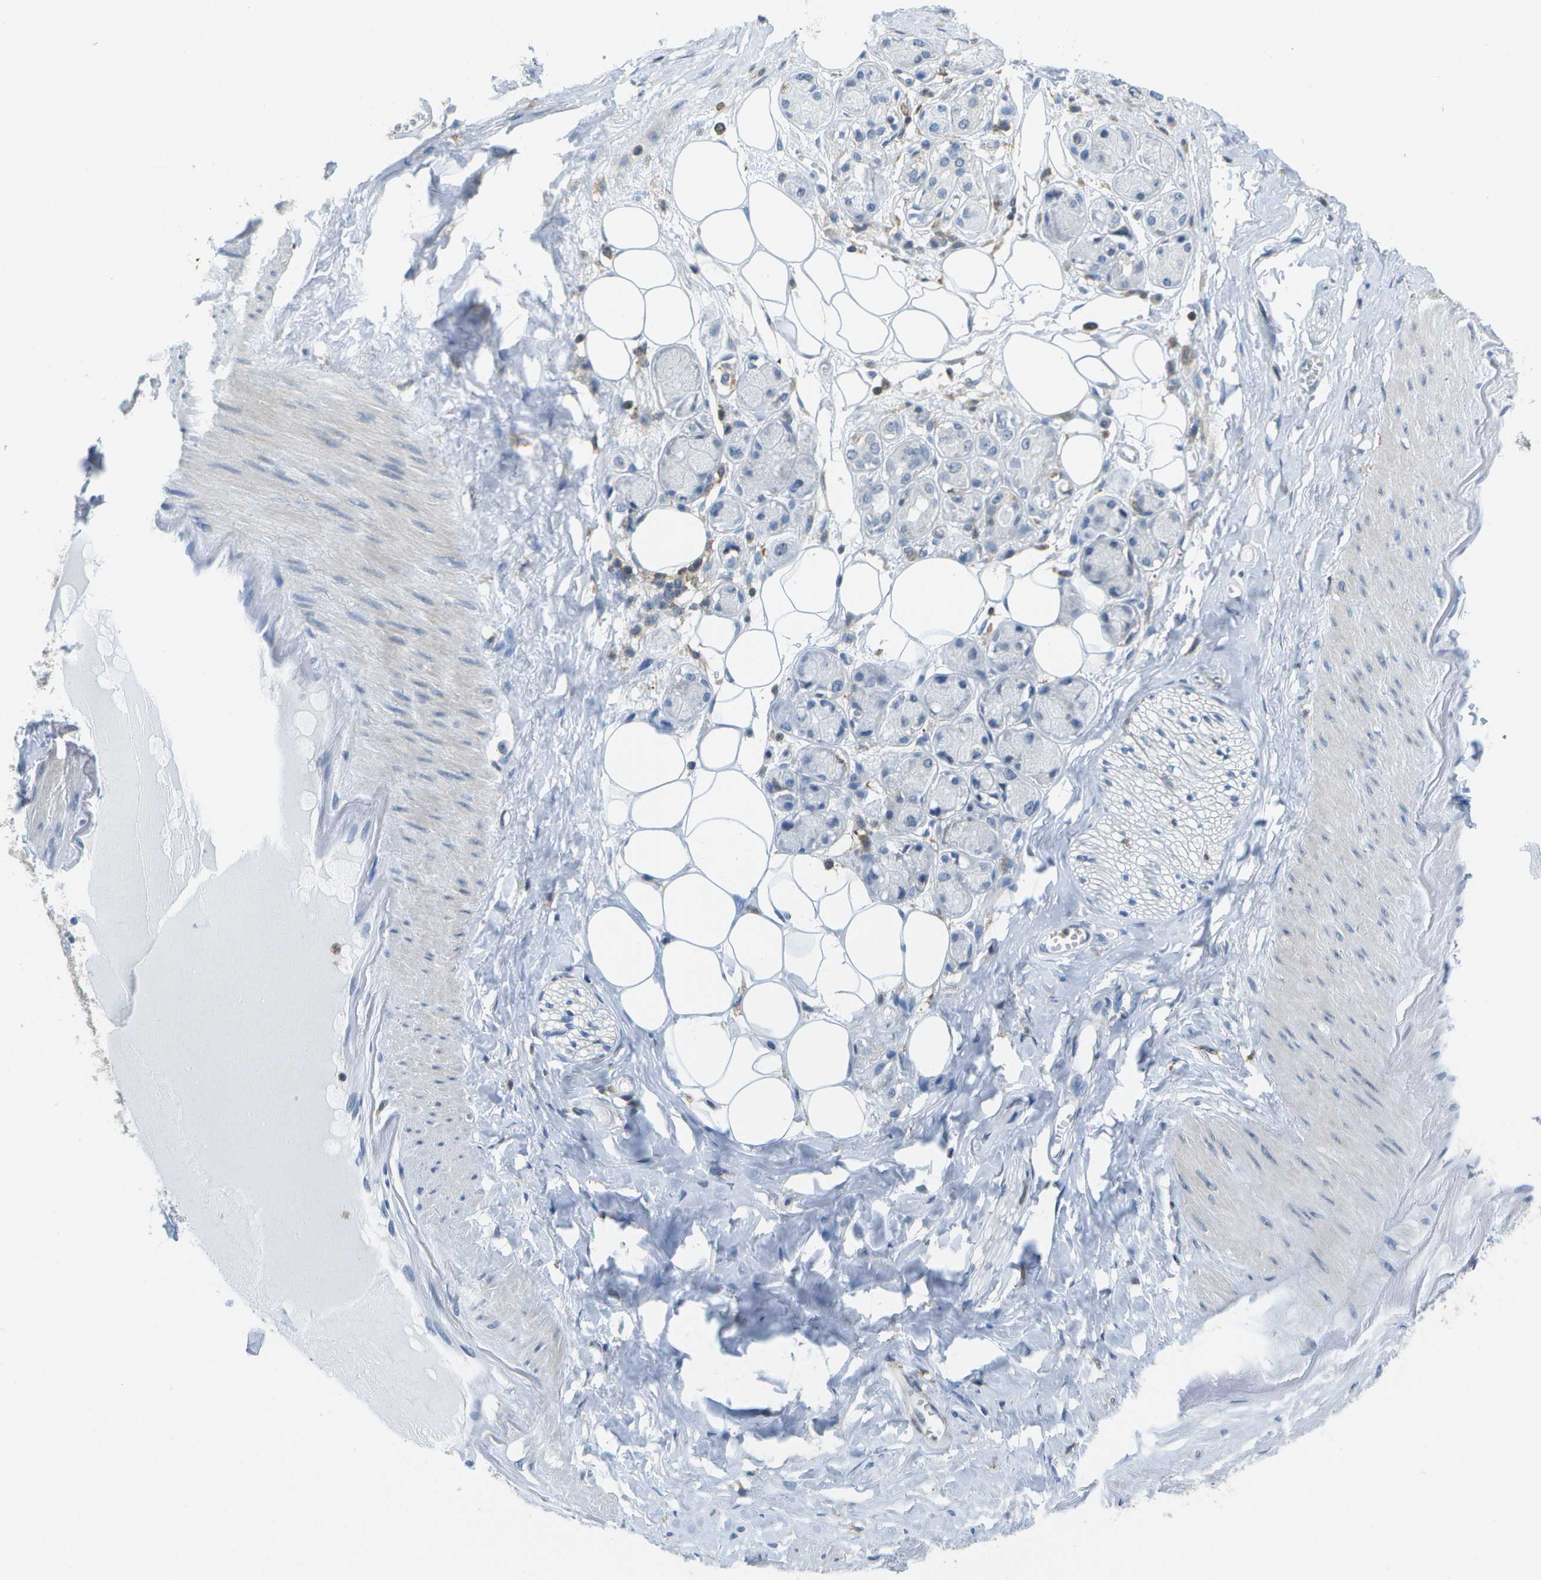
{"staining": {"intensity": "negative", "quantity": "none", "location": "none"}, "tissue": "adipose tissue", "cell_type": "Adipocytes", "image_type": "normal", "snomed": [{"axis": "morphology", "description": "Normal tissue, NOS"}, {"axis": "morphology", "description": "Inflammation, NOS"}, {"axis": "topography", "description": "Salivary gland"}, {"axis": "topography", "description": "Peripheral nerve tissue"}], "caption": "High magnification brightfield microscopy of unremarkable adipose tissue stained with DAB (brown) and counterstained with hematoxylin (blue): adipocytes show no significant expression. The staining is performed using DAB brown chromogen with nuclei counter-stained in using hematoxylin.", "gene": "RCSD1", "patient": {"sex": "female", "age": 75}}